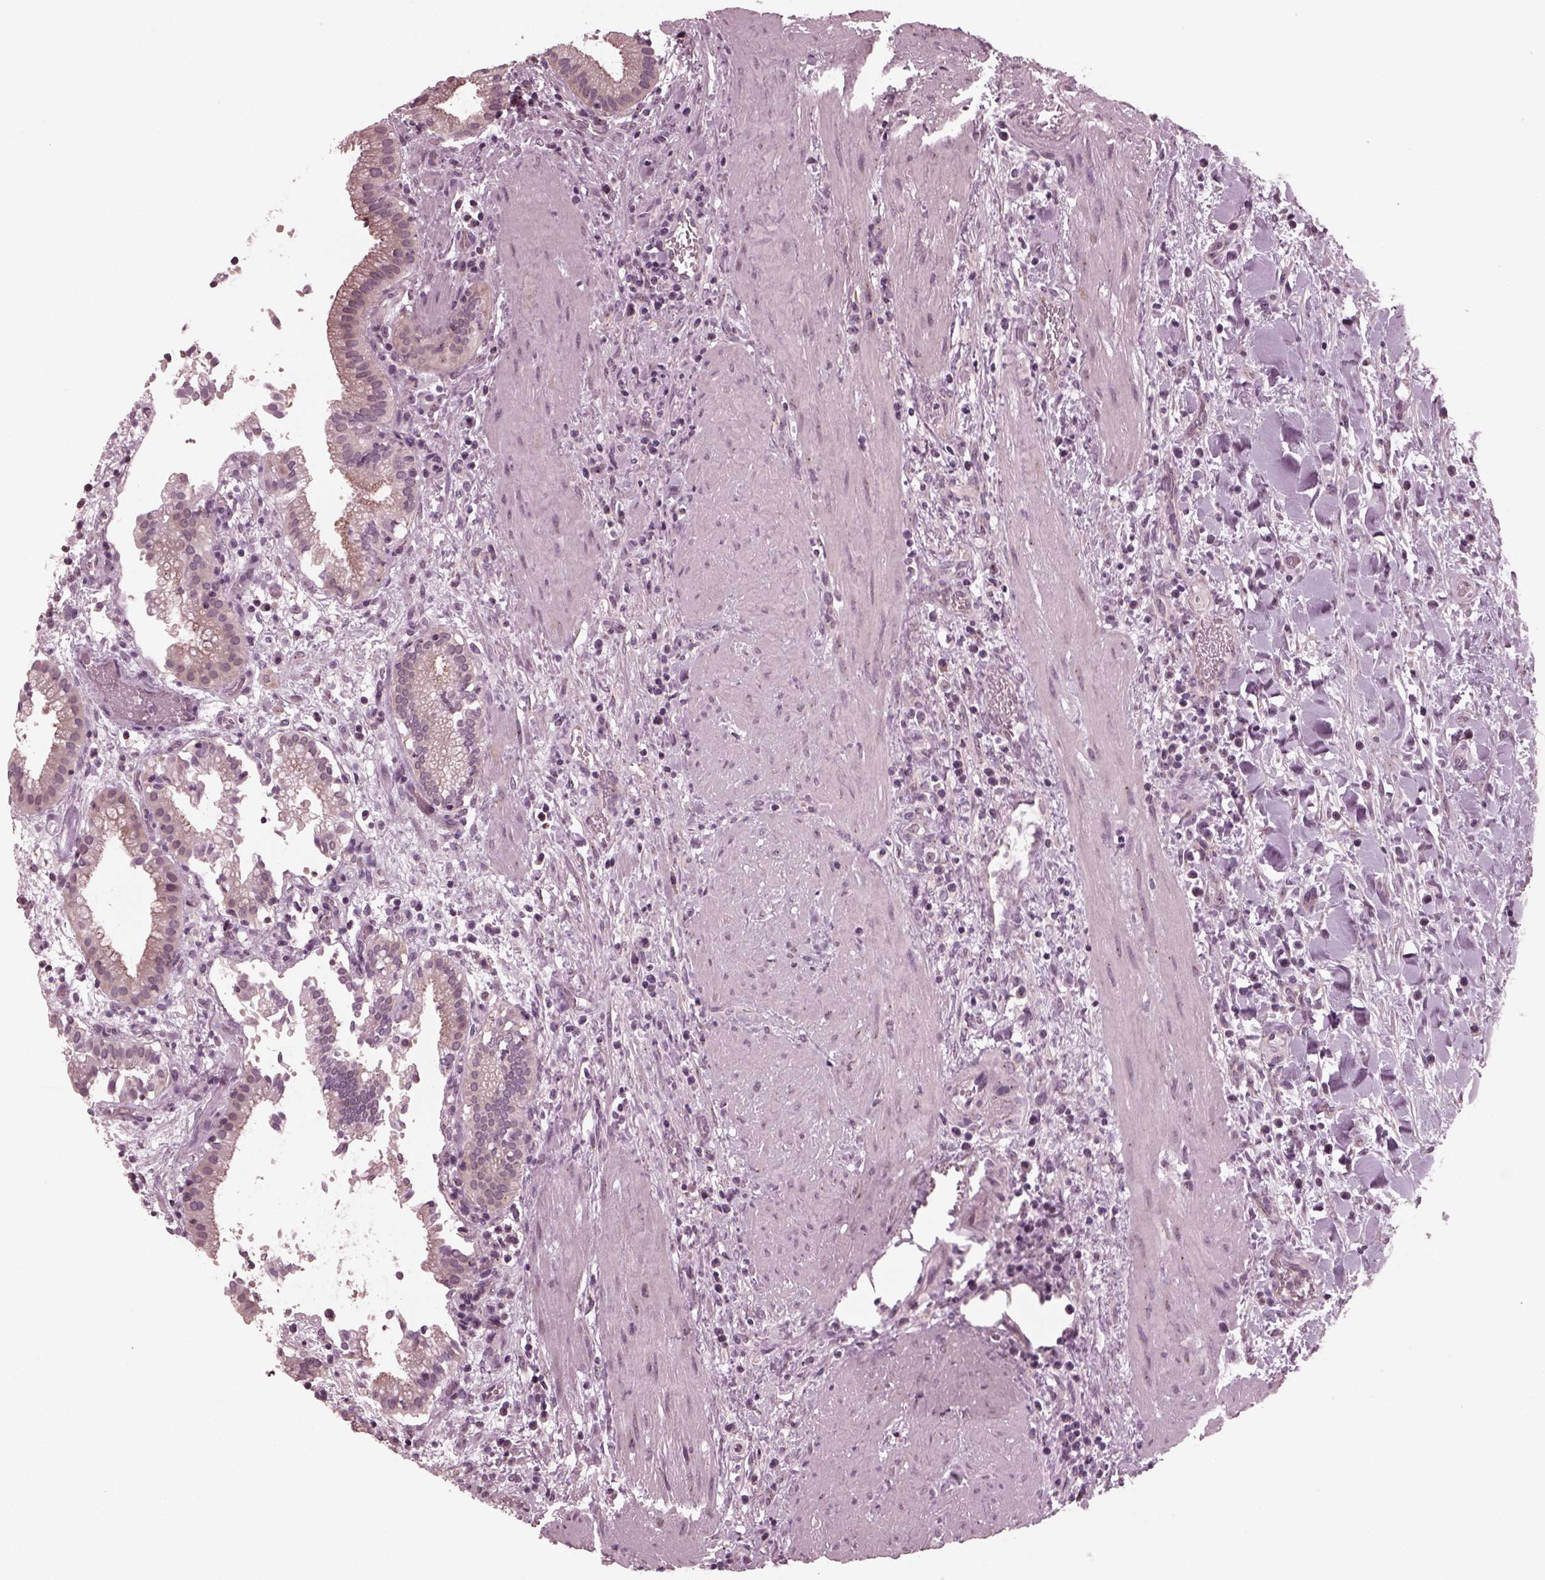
{"staining": {"intensity": "negative", "quantity": "none", "location": "none"}, "tissue": "gallbladder", "cell_type": "Glandular cells", "image_type": "normal", "snomed": [{"axis": "morphology", "description": "Normal tissue, NOS"}, {"axis": "topography", "description": "Gallbladder"}], "caption": "Immunohistochemistry of normal human gallbladder exhibits no expression in glandular cells.", "gene": "SAXO1", "patient": {"sex": "male", "age": 42}}